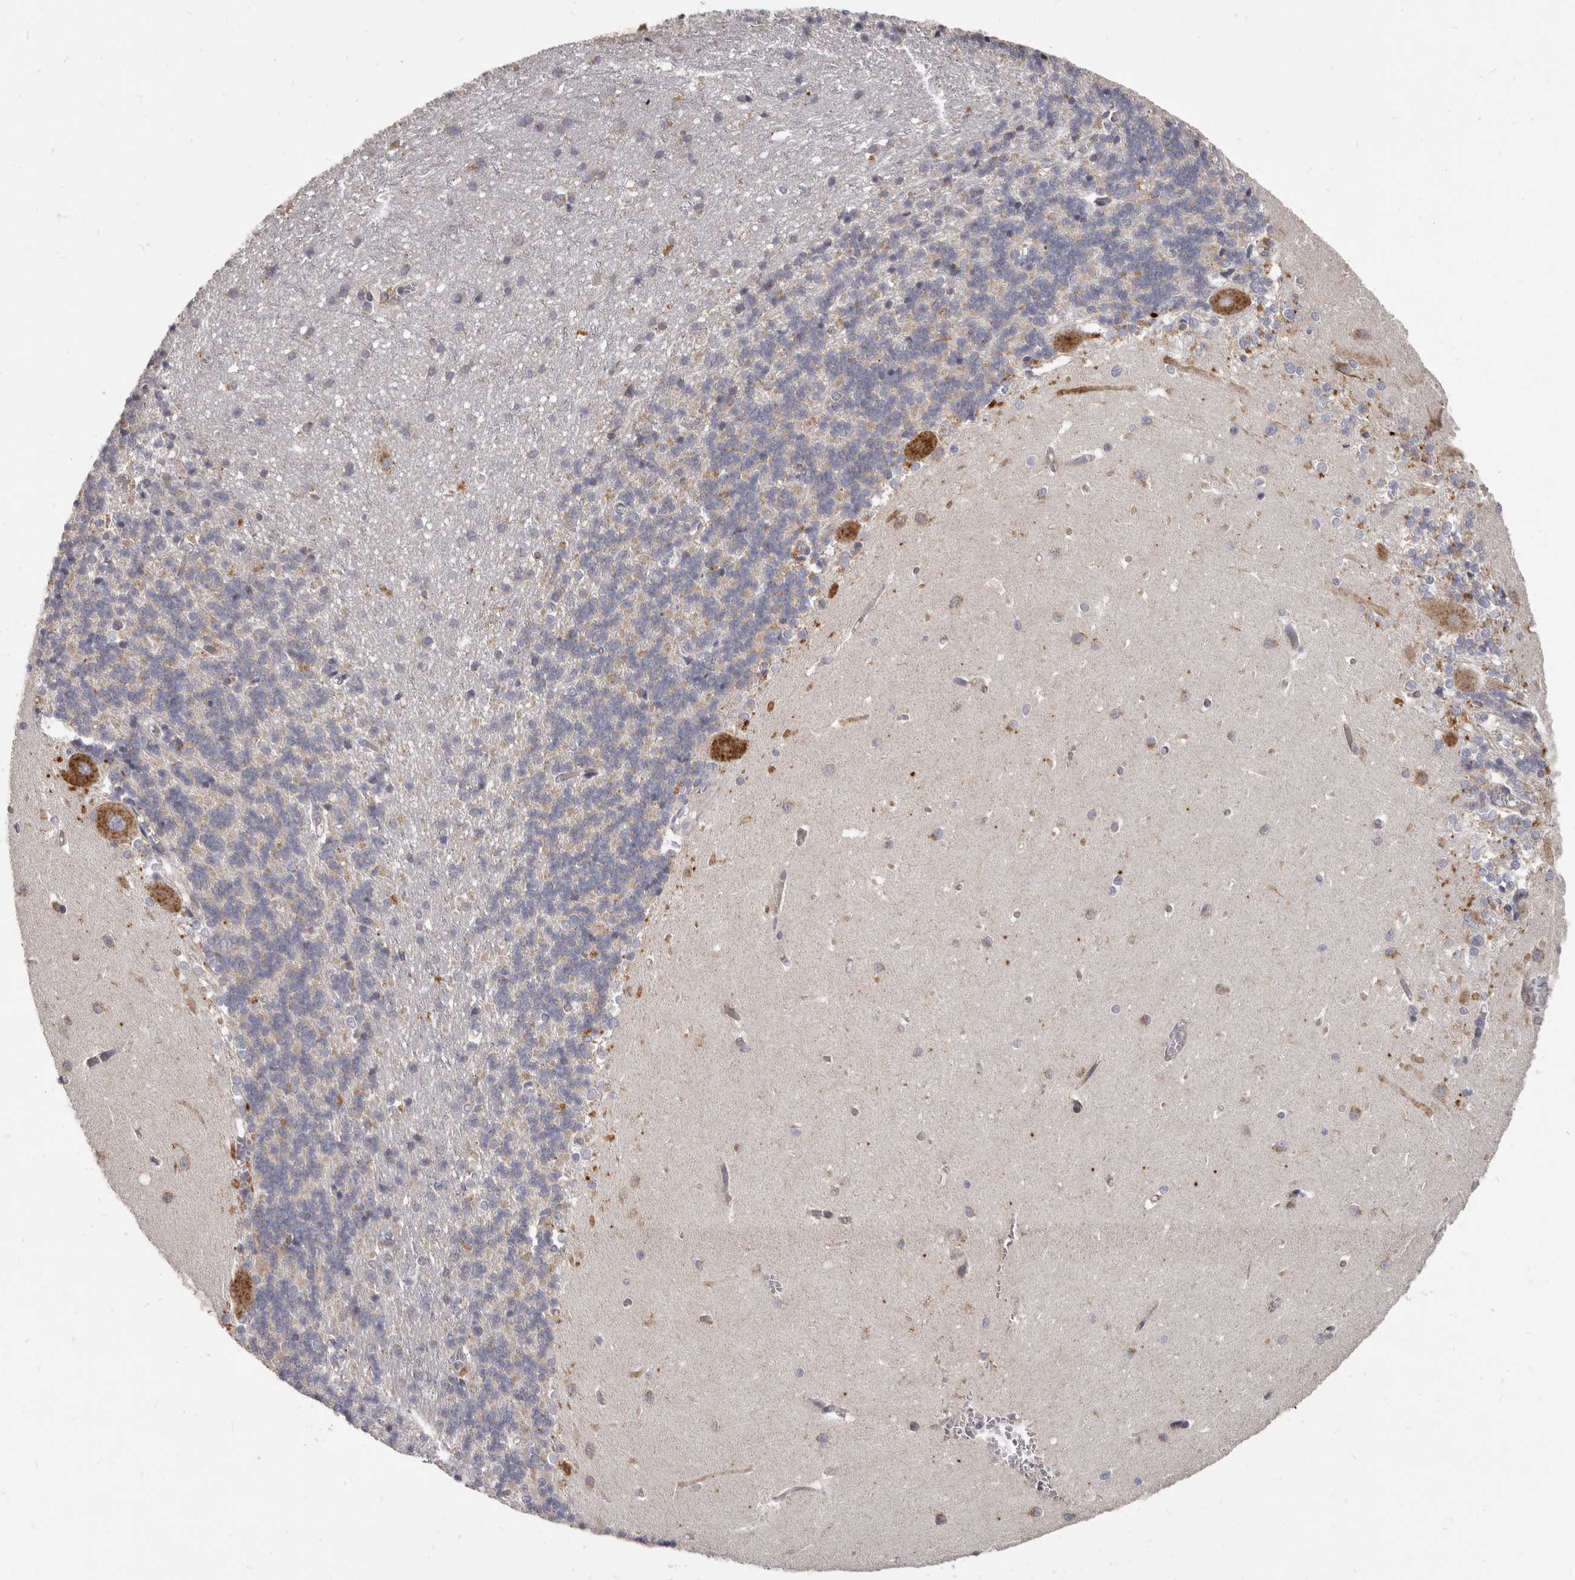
{"staining": {"intensity": "negative", "quantity": "none", "location": "none"}, "tissue": "cerebellum", "cell_type": "Cells in granular layer", "image_type": "normal", "snomed": [{"axis": "morphology", "description": "Normal tissue, NOS"}, {"axis": "topography", "description": "Cerebellum"}], "caption": "IHC histopathology image of benign cerebellum: human cerebellum stained with DAB (3,3'-diaminobenzidine) shows no significant protein positivity in cells in granular layer. Nuclei are stained in blue.", "gene": "PI4K2A", "patient": {"sex": "male", "age": 37}}